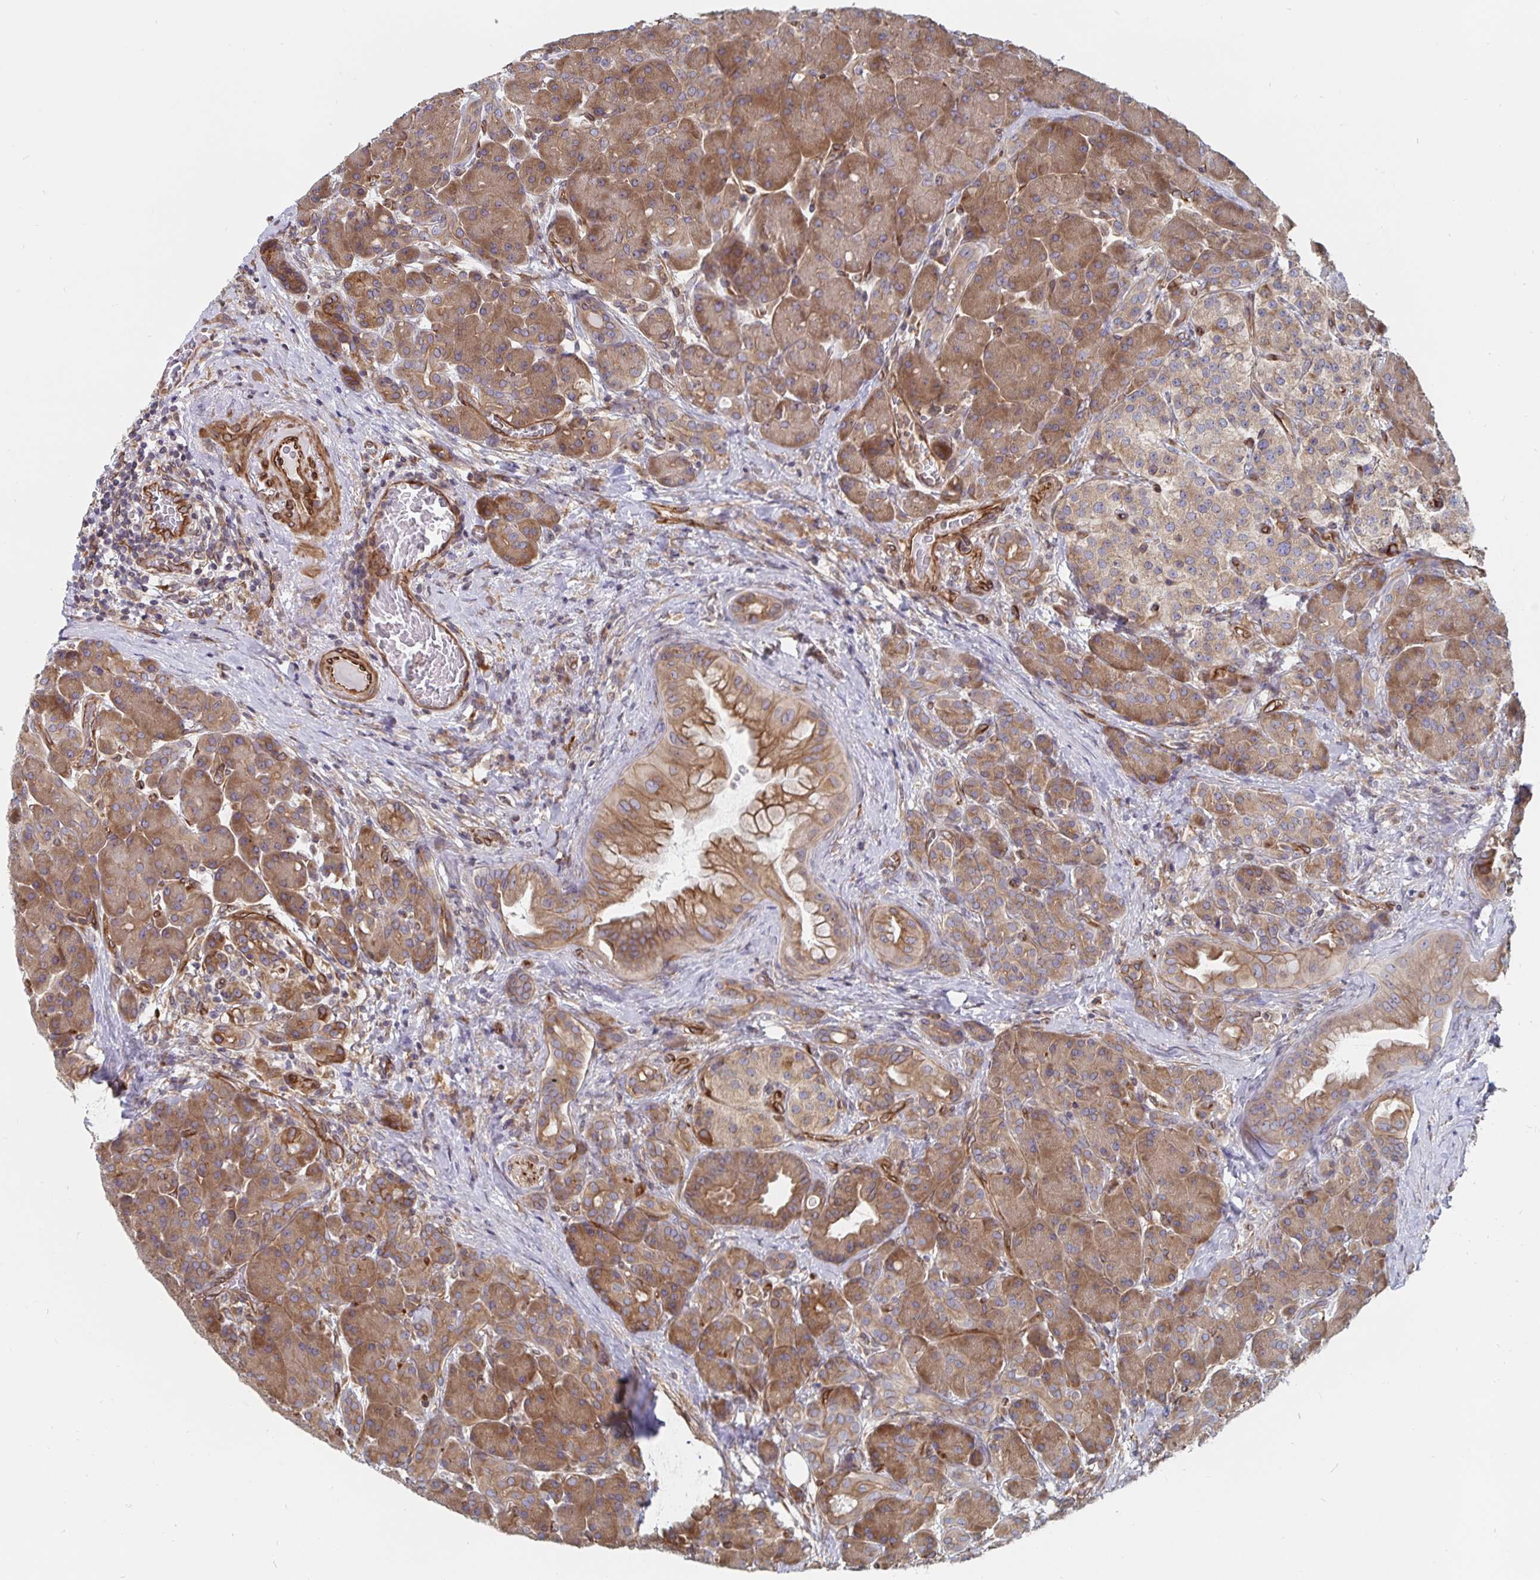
{"staining": {"intensity": "moderate", "quantity": ">75%", "location": "cytoplasmic/membranous"}, "tissue": "pancreas", "cell_type": "Exocrine glandular cells", "image_type": "normal", "snomed": [{"axis": "morphology", "description": "Normal tissue, NOS"}, {"axis": "topography", "description": "Pancreas"}], "caption": "Protein staining shows moderate cytoplasmic/membranous positivity in about >75% of exocrine glandular cells in benign pancreas.", "gene": "BCAP29", "patient": {"sex": "male", "age": 55}}